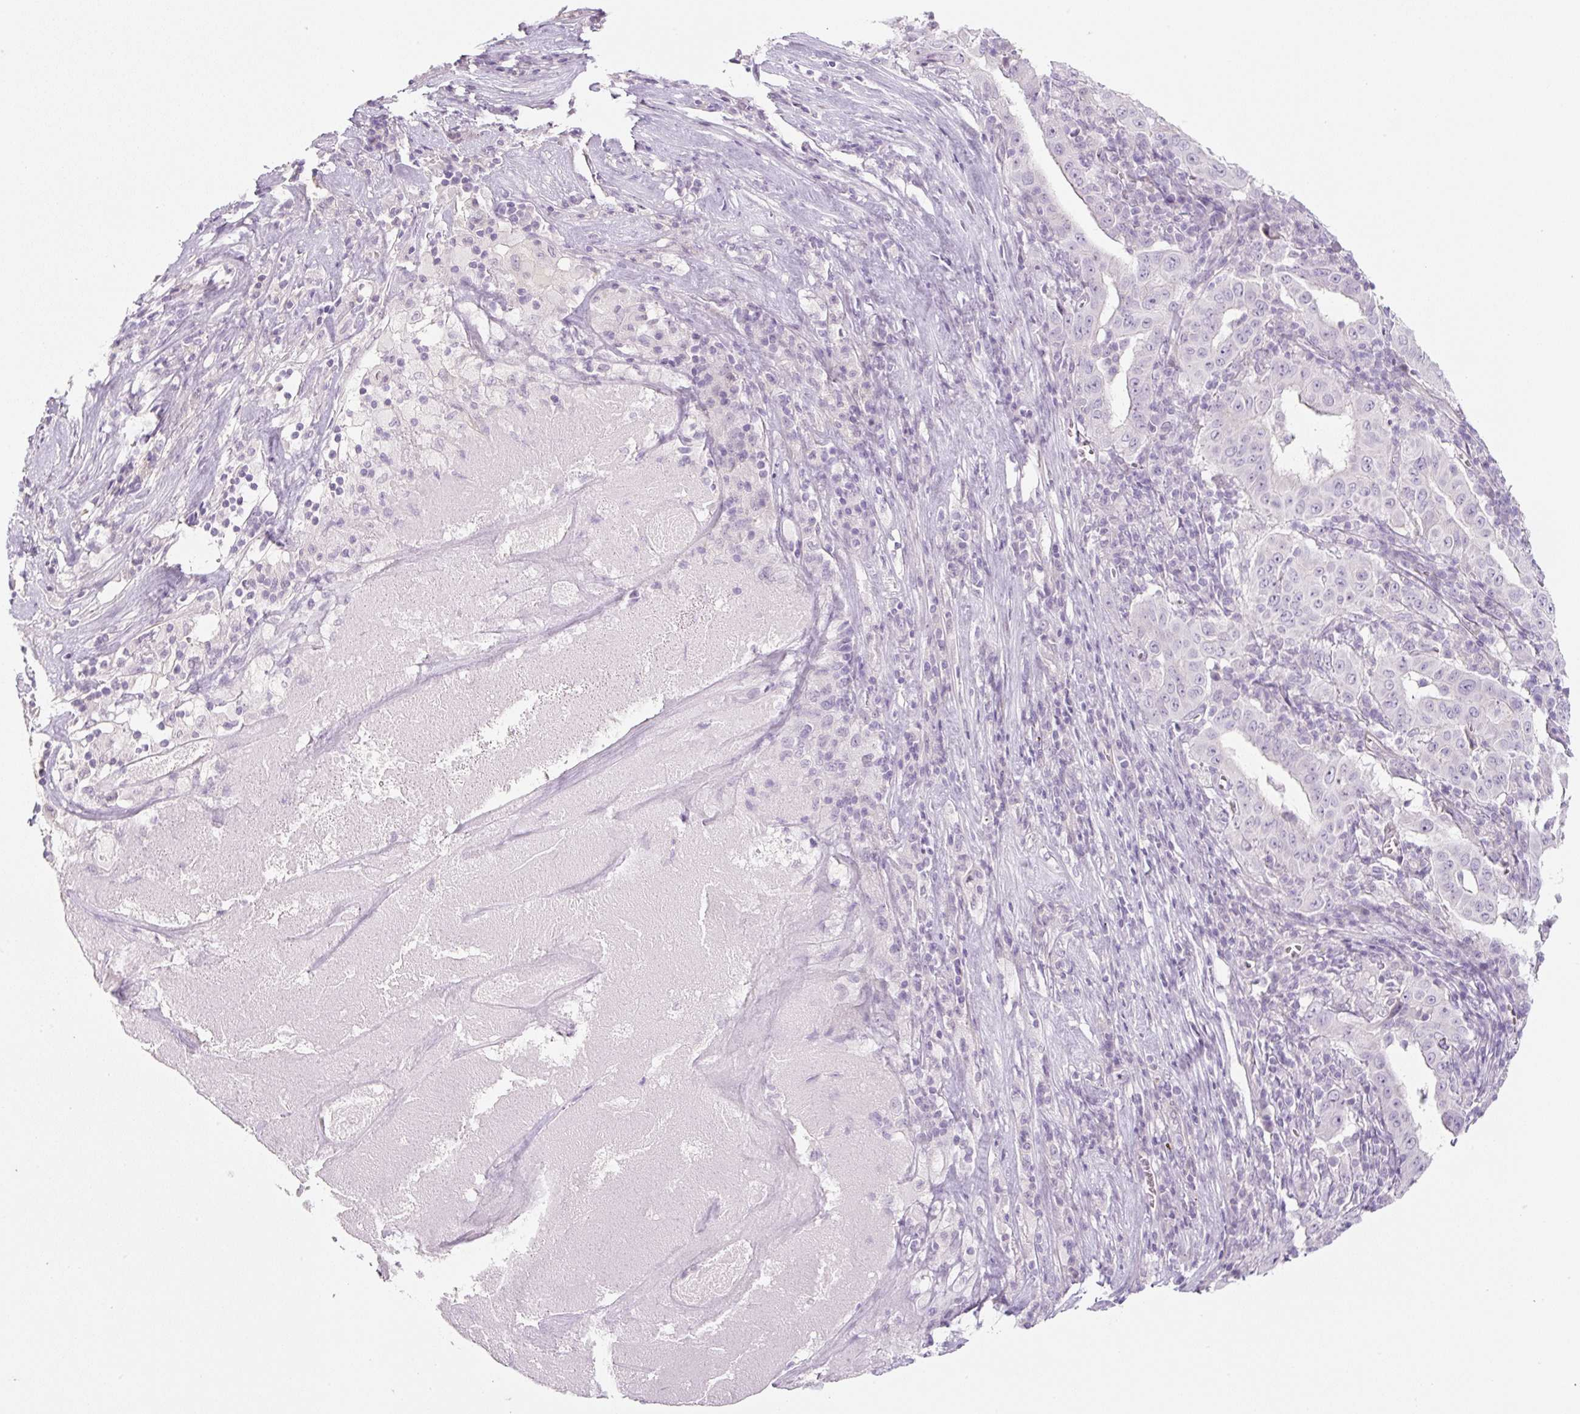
{"staining": {"intensity": "negative", "quantity": "none", "location": "none"}, "tissue": "pancreatic cancer", "cell_type": "Tumor cells", "image_type": "cancer", "snomed": [{"axis": "morphology", "description": "Adenocarcinoma, NOS"}, {"axis": "topography", "description": "Pancreas"}], "caption": "This photomicrograph is of pancreatic cancer (adenocarcinoma) stained with IHC to label a protein in brown with the nuclei are counter-stained blue. There is no positivity in tumor cells.", "gene": "PRM1", "patient": {"sex": "male", "age": 63}}